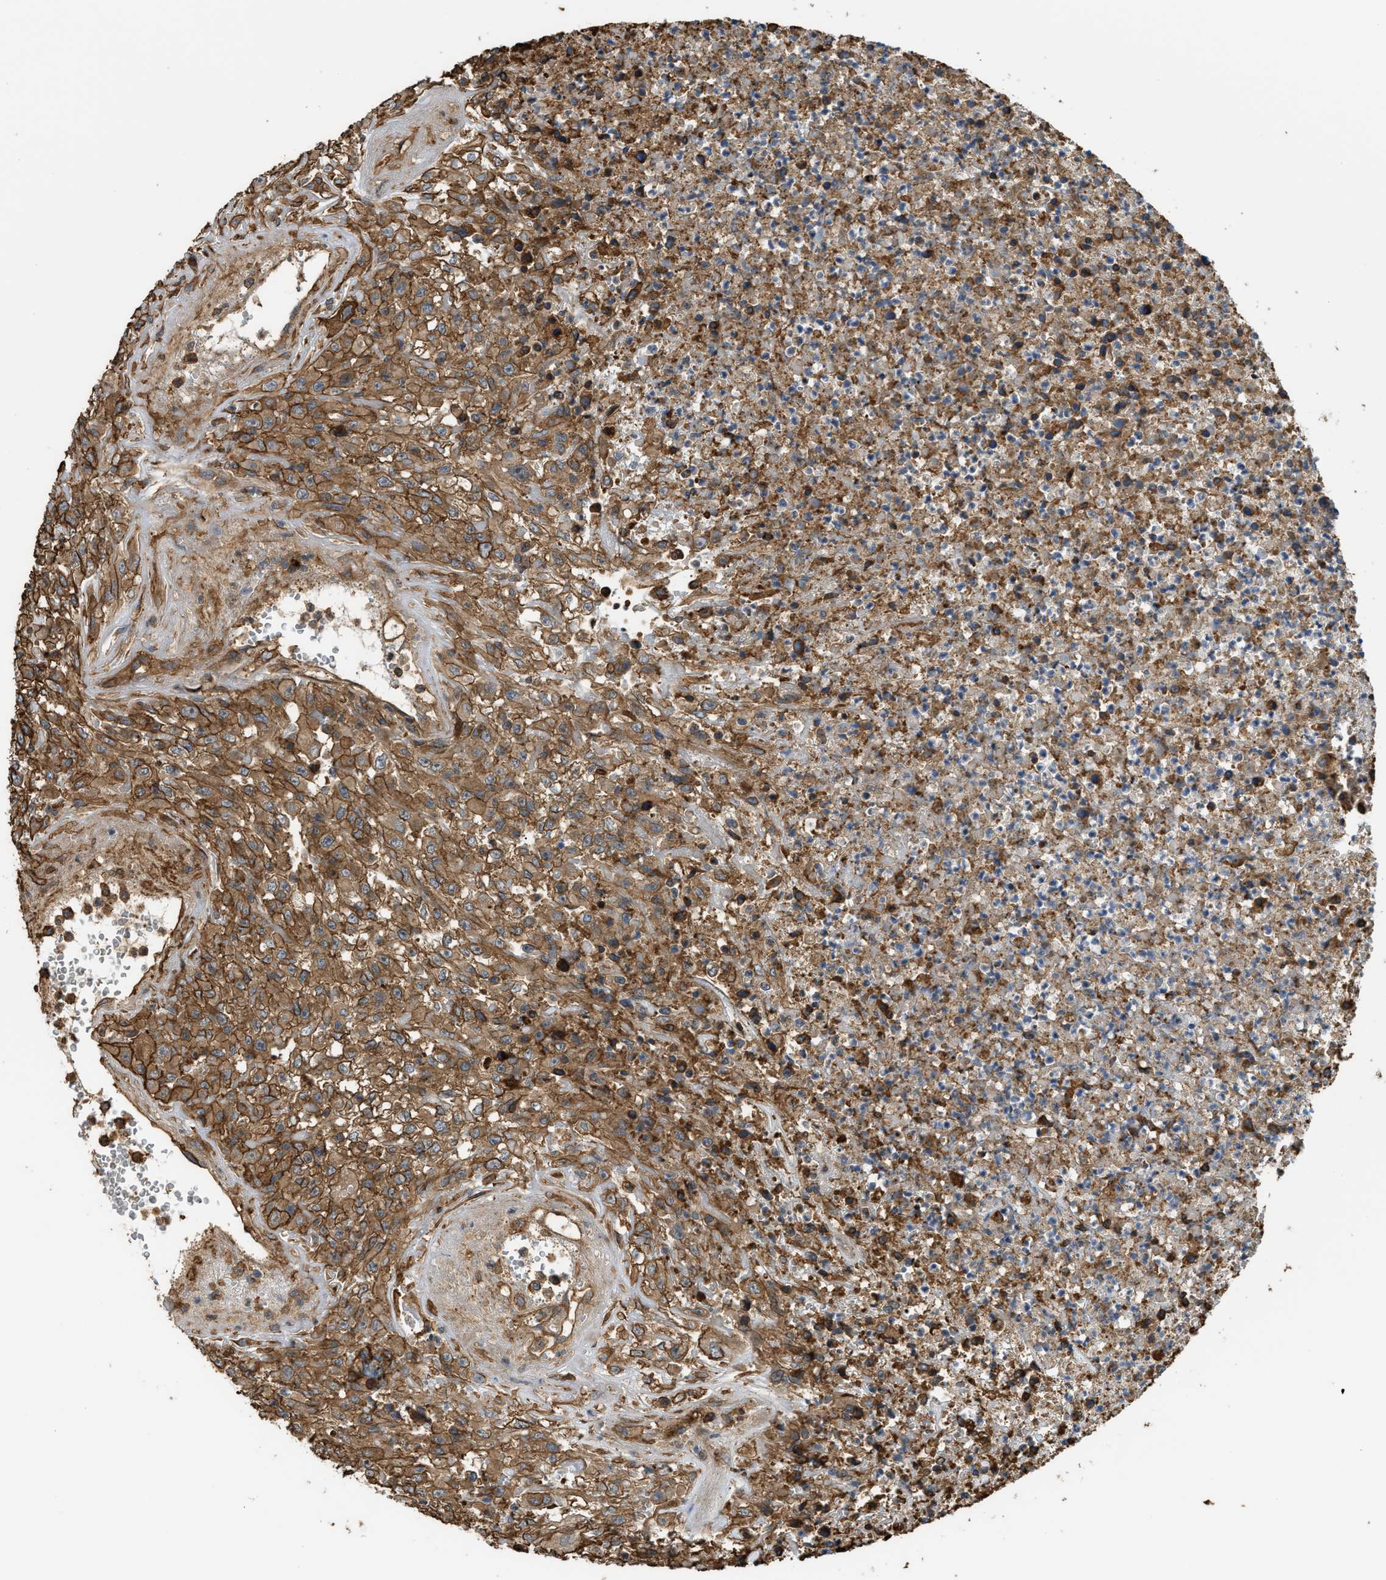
{"staining": {"intensity": "strong", "quantity": ">75%", "location": "cytoplasmic/membranous"}, "tissue": "urothelial cancer", "cell_type": "Tumor cells", "image_type": "cancer", "snomed": [{"axis": "morphology", "description": "Urothelial carcinoma, High grade"}, {"axis": "topography", "description": "Urinary bladder"}], "caption": "Protein staining demonstrates strong cytoplasmic/membranous staining in about >75% of tumor cells in urothelial cancer.", "gene": "DDHD2", "patient": {"sex": "male", "age": 46}}